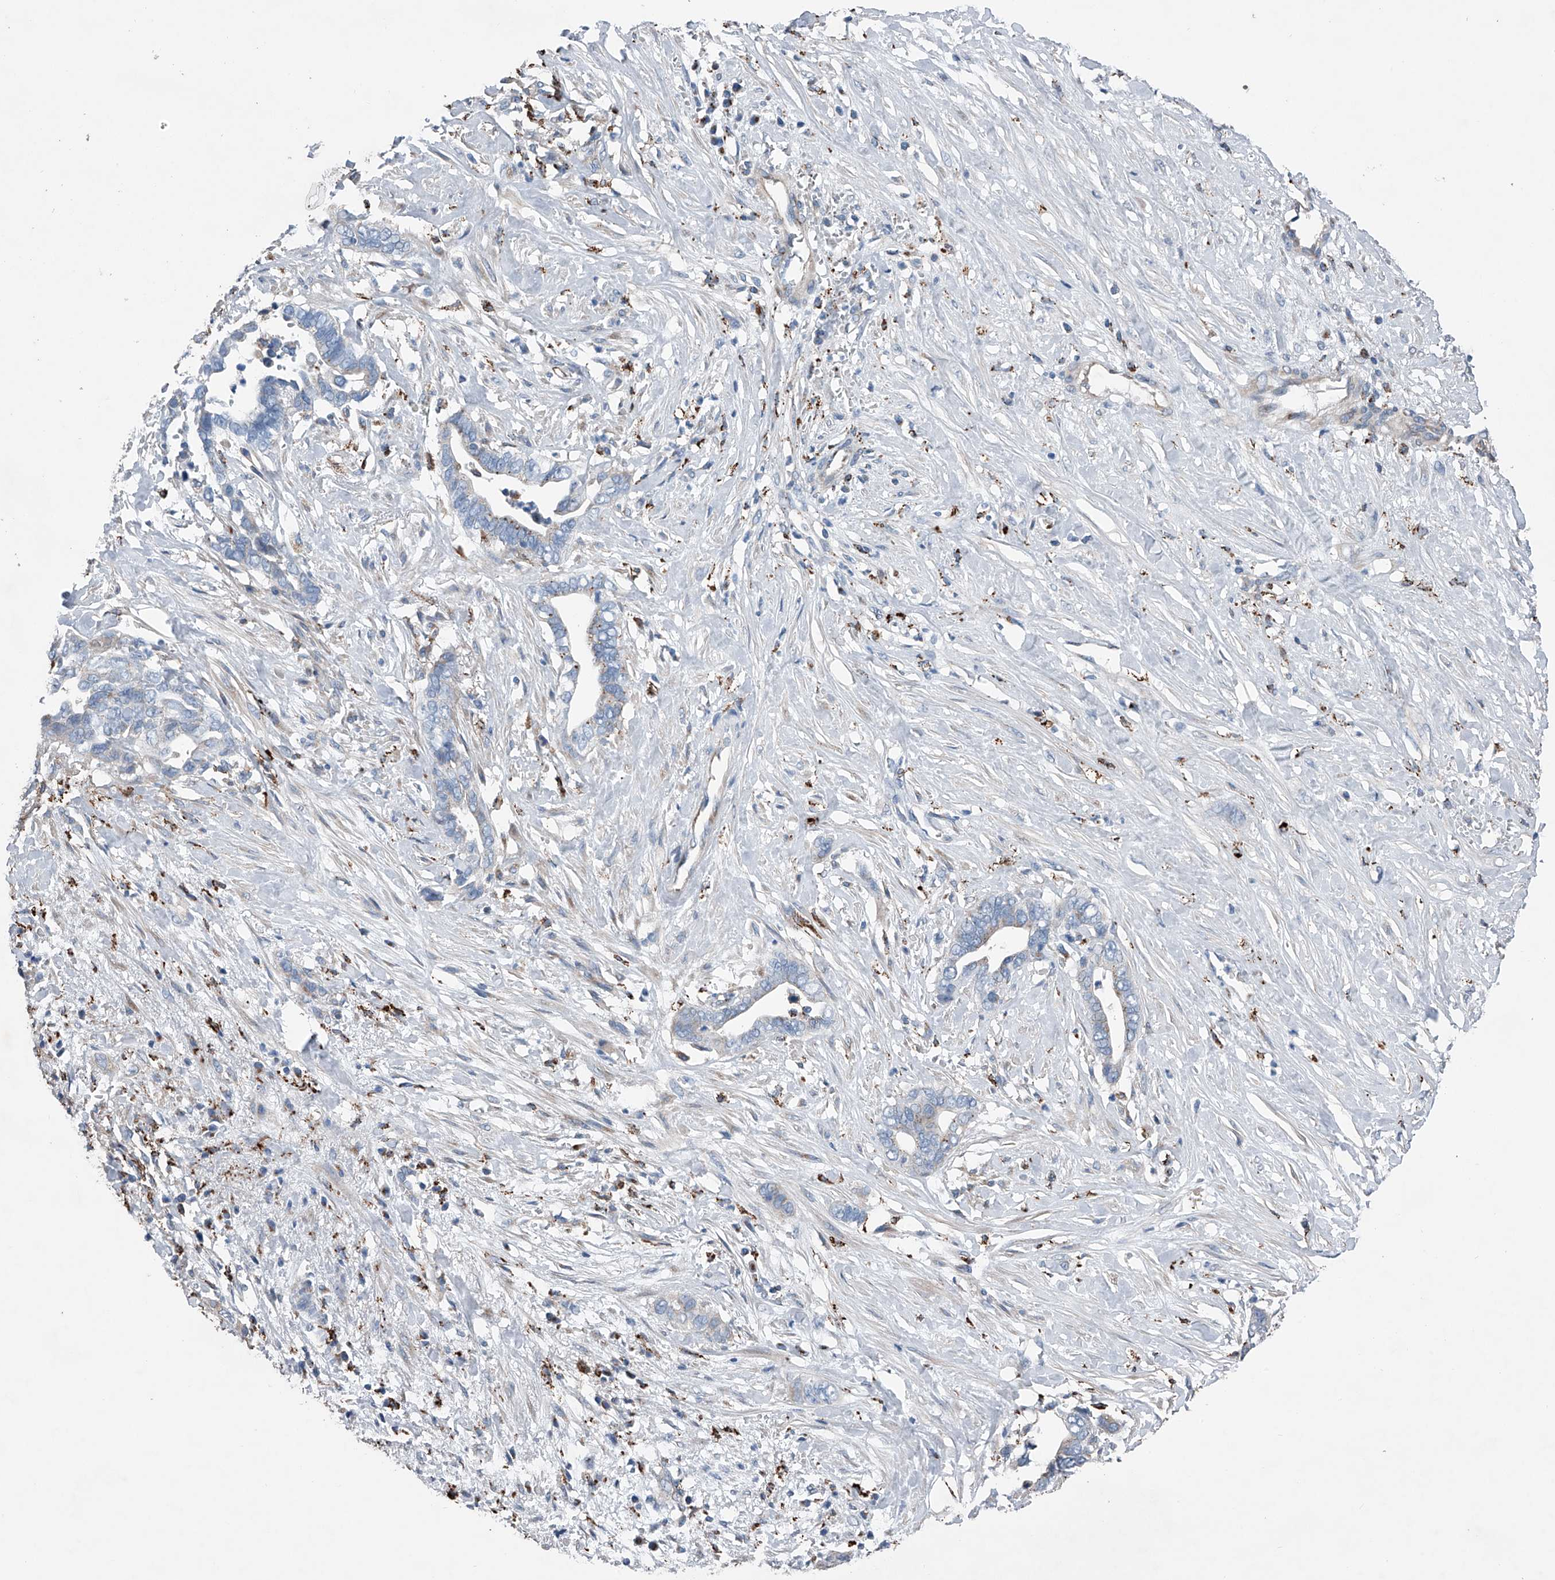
{"staining": {"intensity": "negative", "quantity": "none", "location": "none"}, "tissue": "liver cancer", "cell_type": "Tumor cells", "image_type": "cancer", "snomed": [{"axis": "morphology", "description": "Cholangiocarcinoma"}, {"axis": "topography", "description": "Liver"}], "caption": "Tumor cells show no significant staining in liver cancer. The staining was performed using DAB (3,3'-diaminobenzidine) to visualize the protein expression in brown, while the nuclei were stained in blue with hematoxylin (Magnification: 20x).", "gene": "ZNF772", "patient": {"sex": "female", "age": 79}}